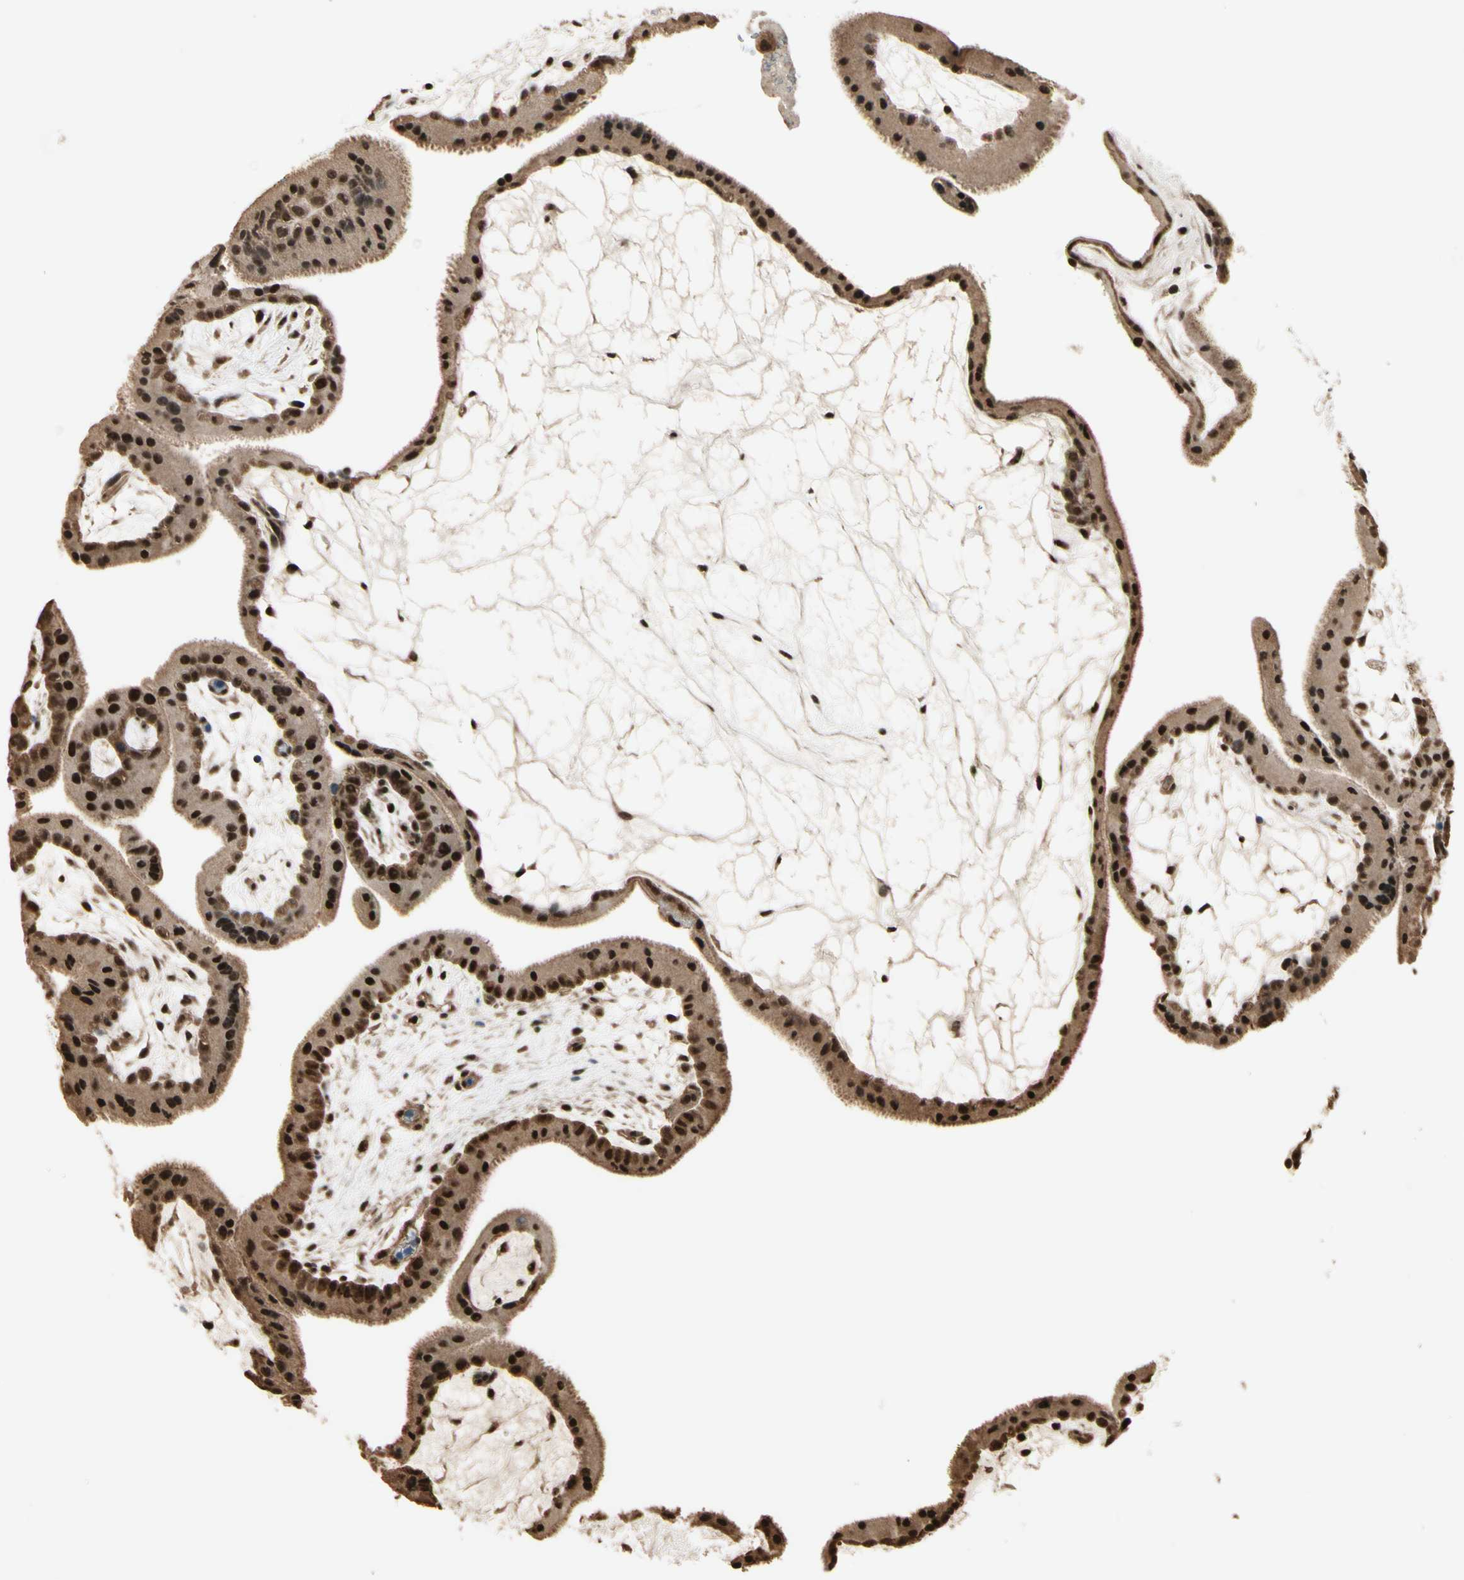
{"staining": {"intensity": "strong", "quantity": ">75%", "location": "nuclear"}, "tissue": "placenta", "cell_type": "Decidual cells", "image_type": "normal", "snomed": [{"axis": "morphology", "description": "Normal tissue, NOS"}, {"axis": "topography", "description": "Placenta"}], "caption": "Immunohistochemical staining of normal placenta demonstrates high levels of strong nuclear staining in about >75% of decidual cells.", "gene": "HSF1", "patient": {"sex": "female", "age": 19}}